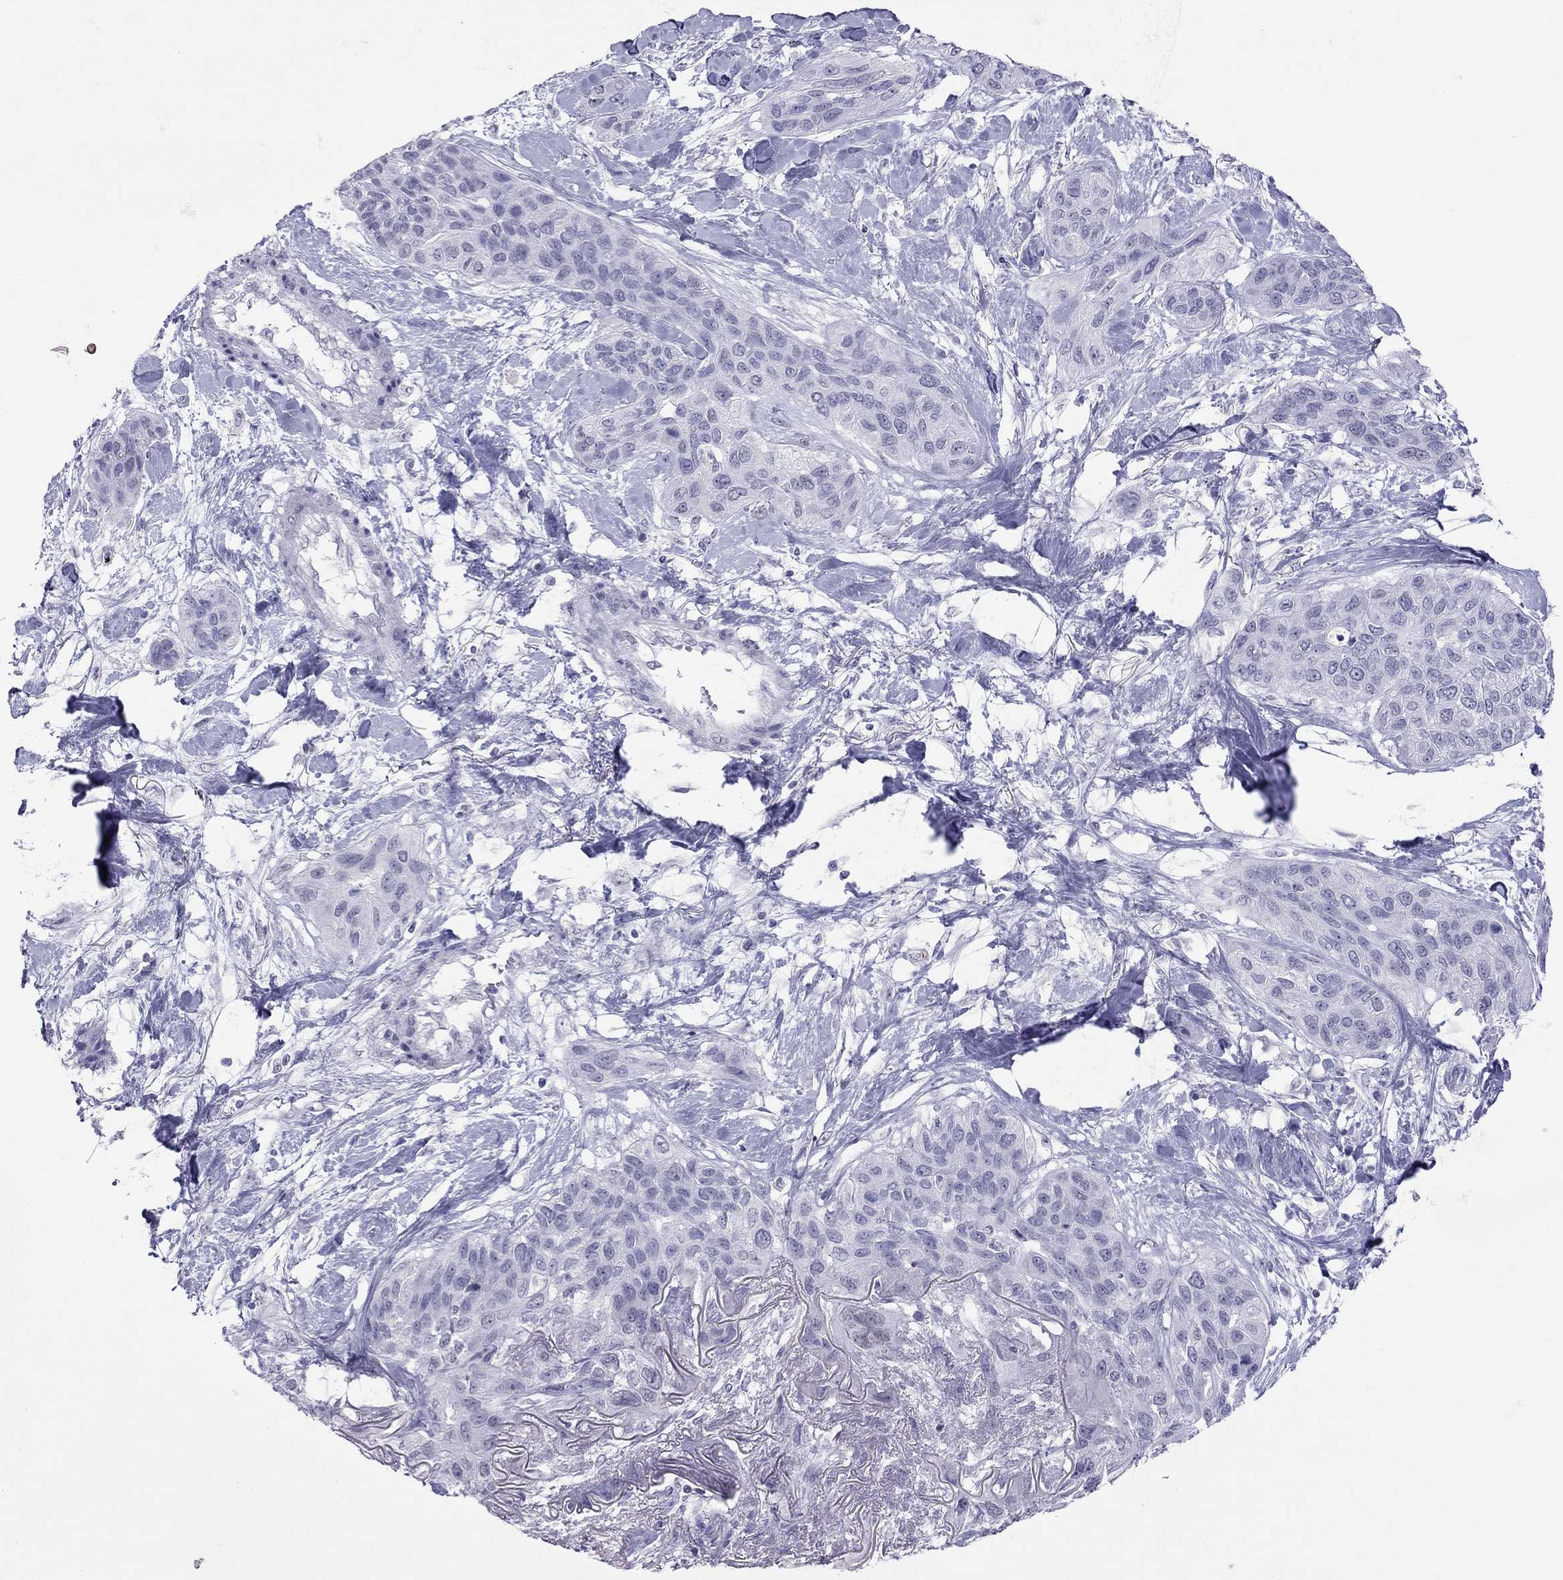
{"staining": {"intensity": "negative", "quantity": "none", "location": "none"}, "tissue": "lung cancer", "cell_type": "Tumor cells", "image_type": "cancer", "snomed": [{"axis": "morphology", "description": "Squamous cell carcinoma, NOS"}, {"axis": "topography", "description": "Lung"}], "caption": "This is an IHC photomicrograph of human squamous cell carcinoma (lung). There is no staining in tumor cells.", "gene": "JHY", "patient": {"sex": "female", "age": 70}}